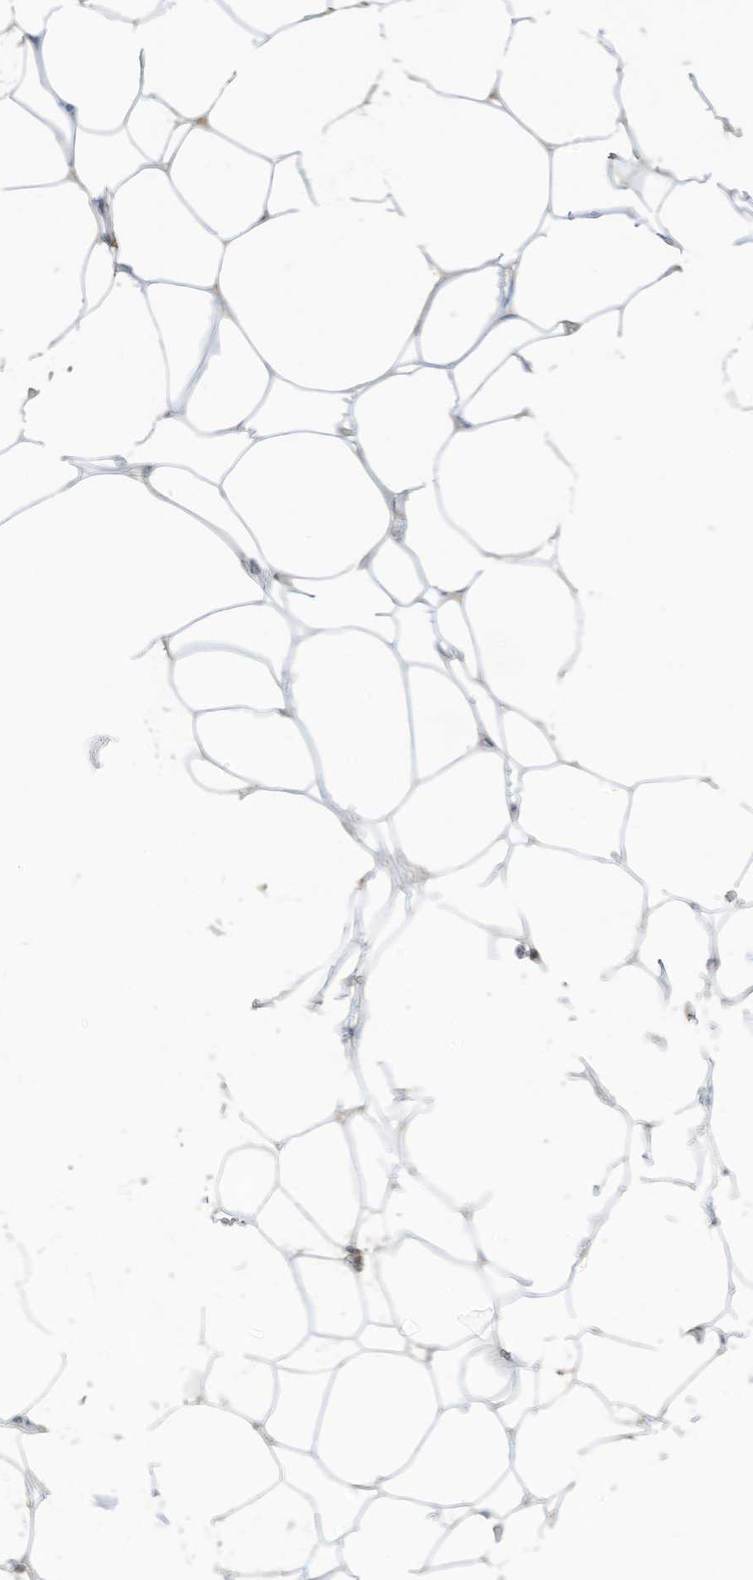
{"staining": {"intensity": "weak", "quantity": "25%-75%", "location": "cytoplasmic/membranous"}, "tissue": "adipose tissue", "cell_type": "Adipocytes", "image_type": "normal", "snomed": [{"axis": "morphology", "description": "Normal tissue, NOS"}, {"axis": "topography", "description": "Breast"}], "caption": "Immunohistochemistry staining of unremarkable adipose tissue, which reveals low levels of weak cytoplasmic/membranous positivity in approximately 25%-75% of adipocytes indicating weak cytoplasmic/membranous protein expression. The staining was performed using DAB (3,3'-diaminobenzidine) (brown) for protein detection and nuclei were counterstained in hematoxylin (blue).", "gene": "PARVG", "patient": {"sex": "female", "age": 23}}